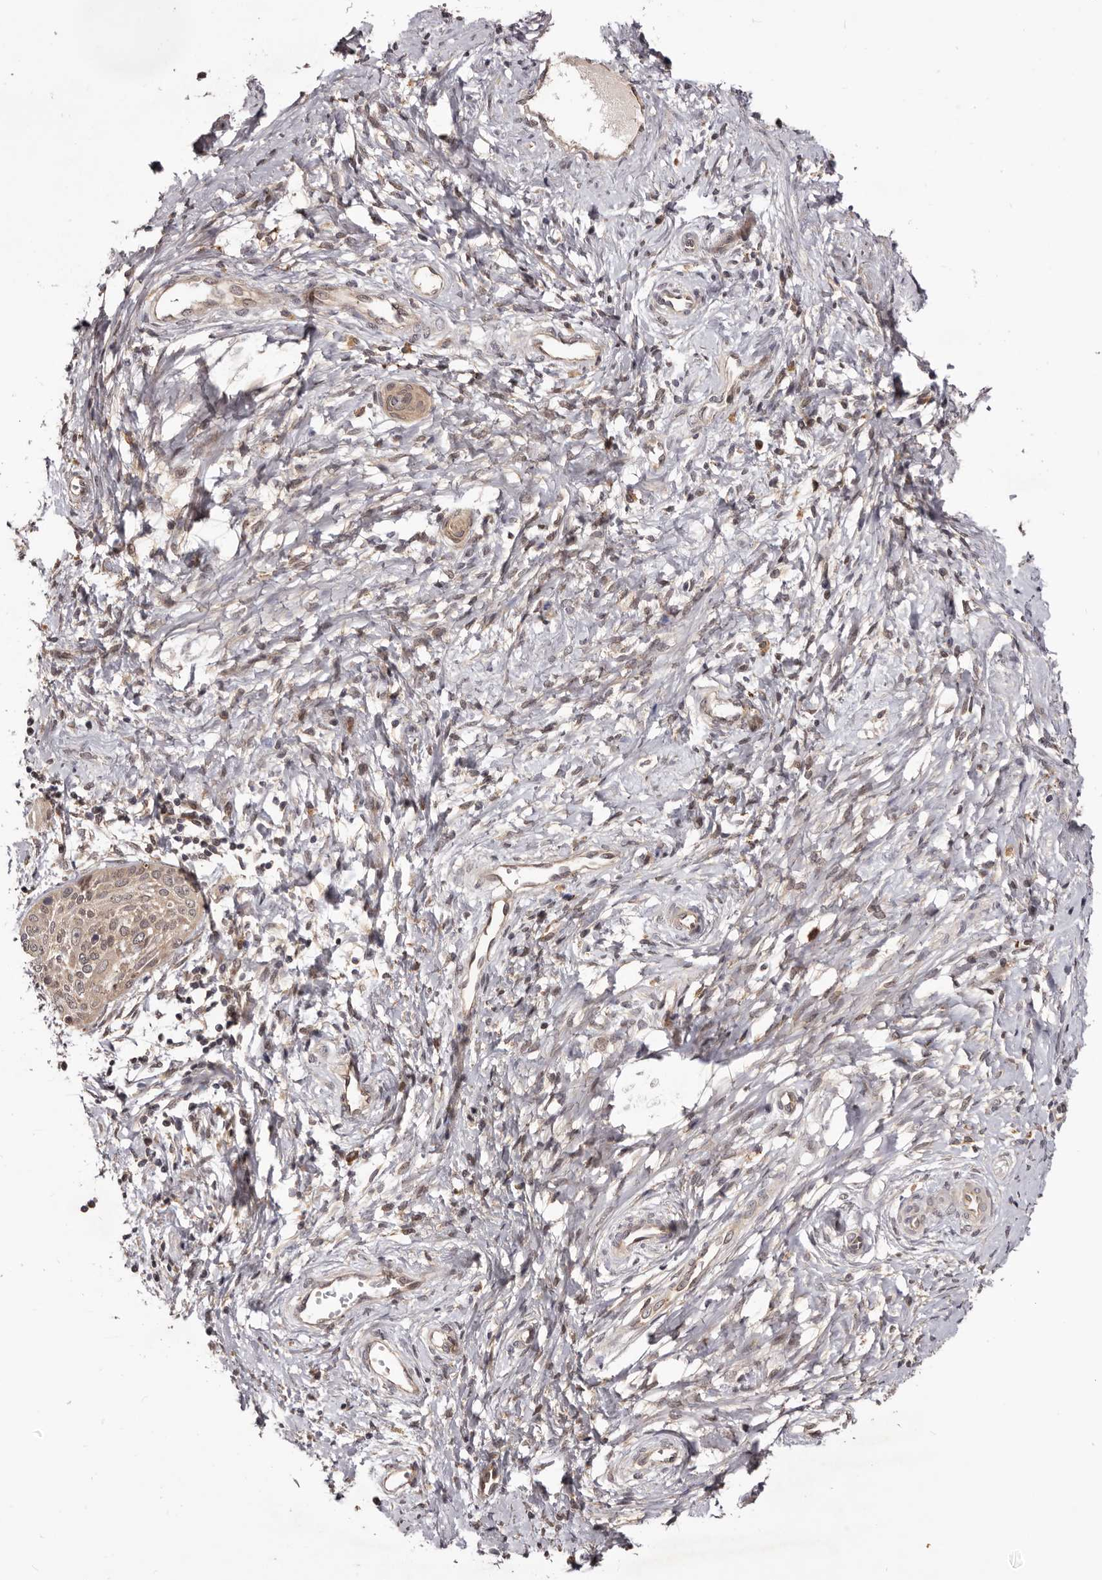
{"staining": {"intensity": "weak", "quantity": "<25%", "location": "cytoplasmic/membranous"}, "tissue": "cervical cancer", "cell_type": "Tumor cells", "image_type": "cancer", "snomed": [{"axis": "morphology", "description": "Squamous cell carcinoma, NOS"}, {"axis": "topography", "description": "Cervix"}], "caption": "Cervical cancer (squamous cell carcinoma) was stained to show a protein in brown. There is no significant positivity in tumor cells. Brightfield microscopy of immunohistochemistry stained with DAB (brown) and hematoxylin (blue), captured at high magnification.", "gene": "MDP1", "patient": {"sex": "female", "age": 37}}